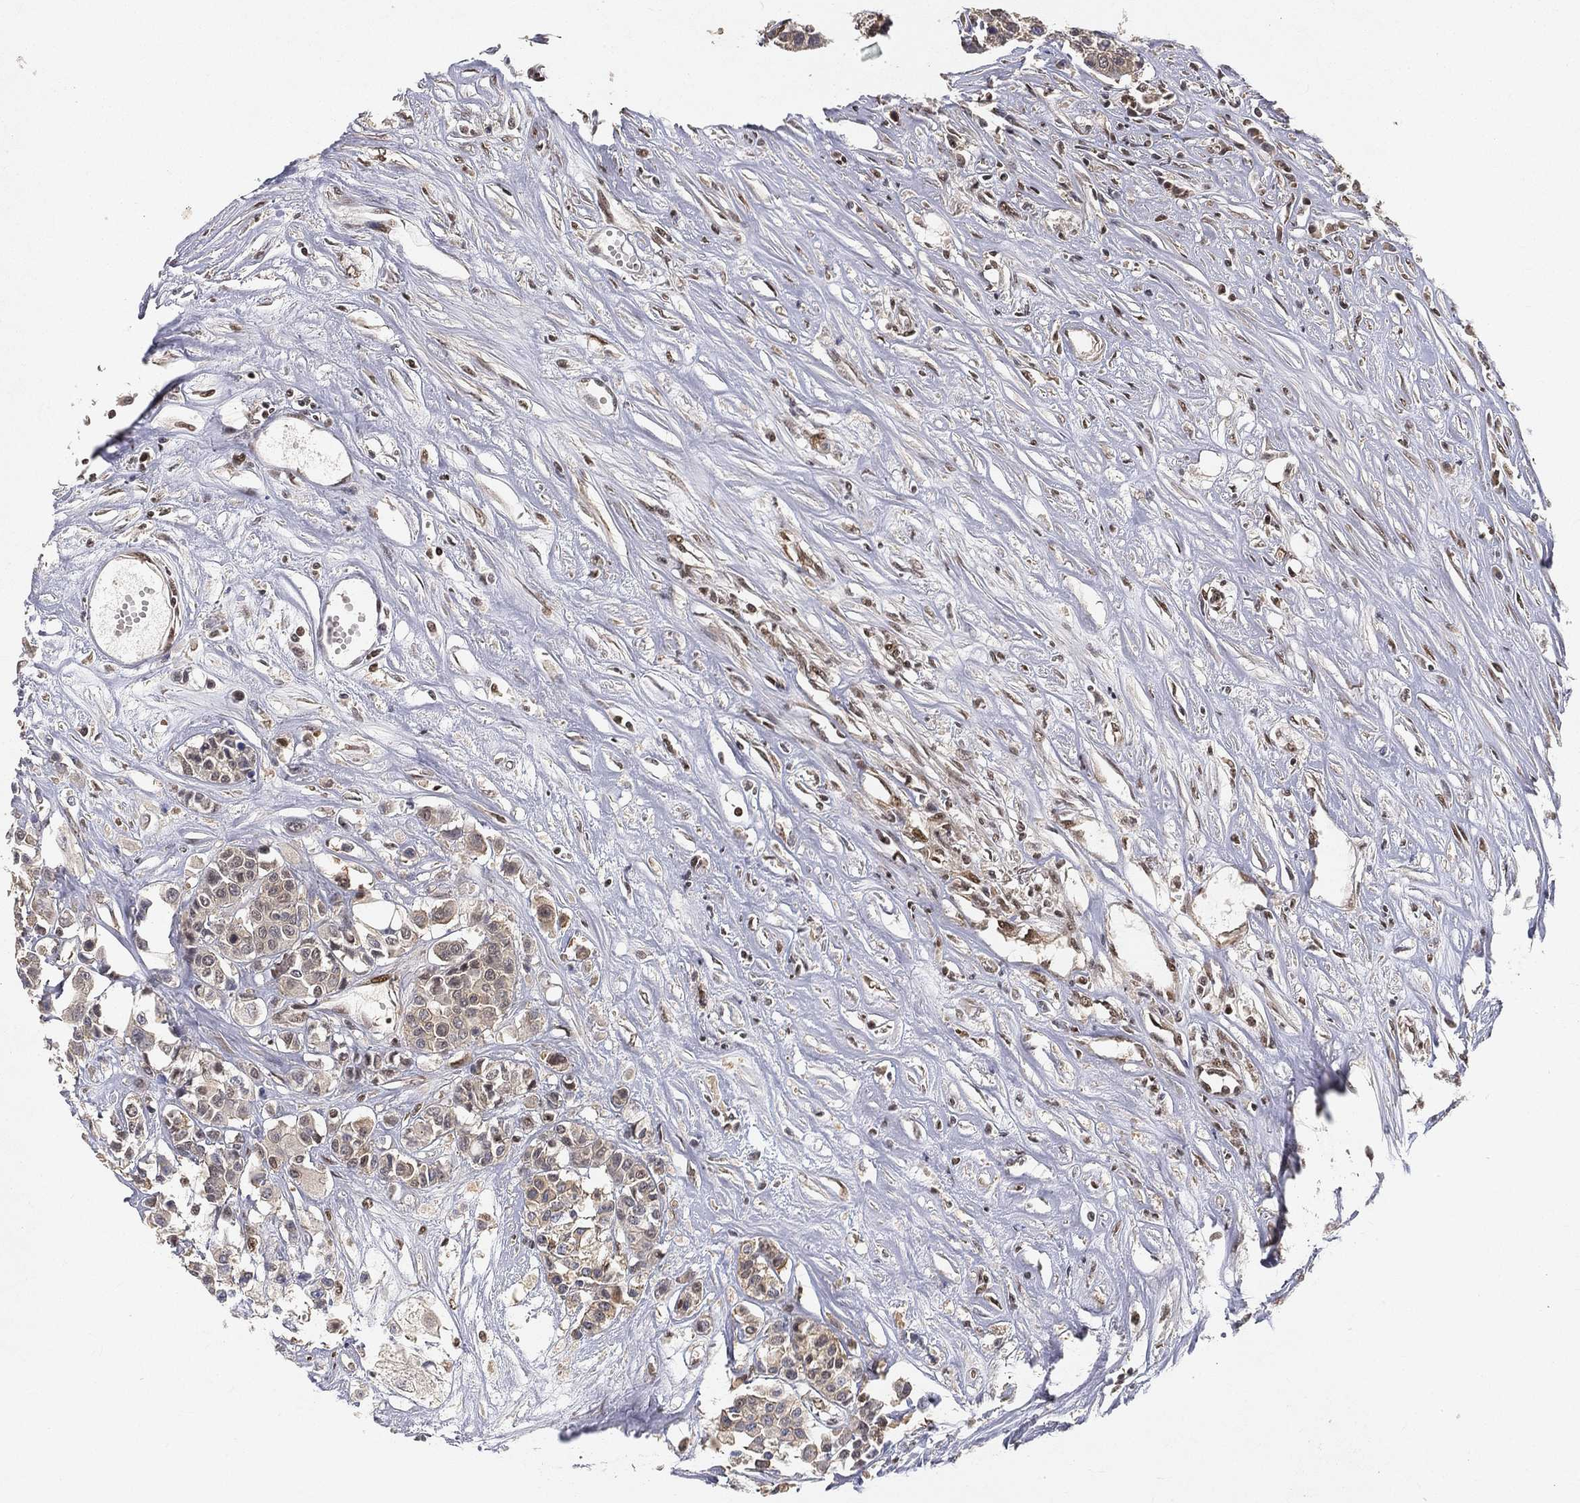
{"staining": {"intensity": "negative", "quantity": "none", "location": "none"}, "tissue": "carcinoid", "cell_type": "Tumor cells", "image_type": "cancer", "snomed": [{"axis": "morphology", "description": "Carcinoid, malignant, NOS"}, {"axis": "topography", "description": "Colon"}], "caption": "This is an immunohistochemistry micrograph of malignant carcinoid. There is no staining in tumor cells.", "gene": "CRTC3", "patient": {"sex": "male", "age": 81}}